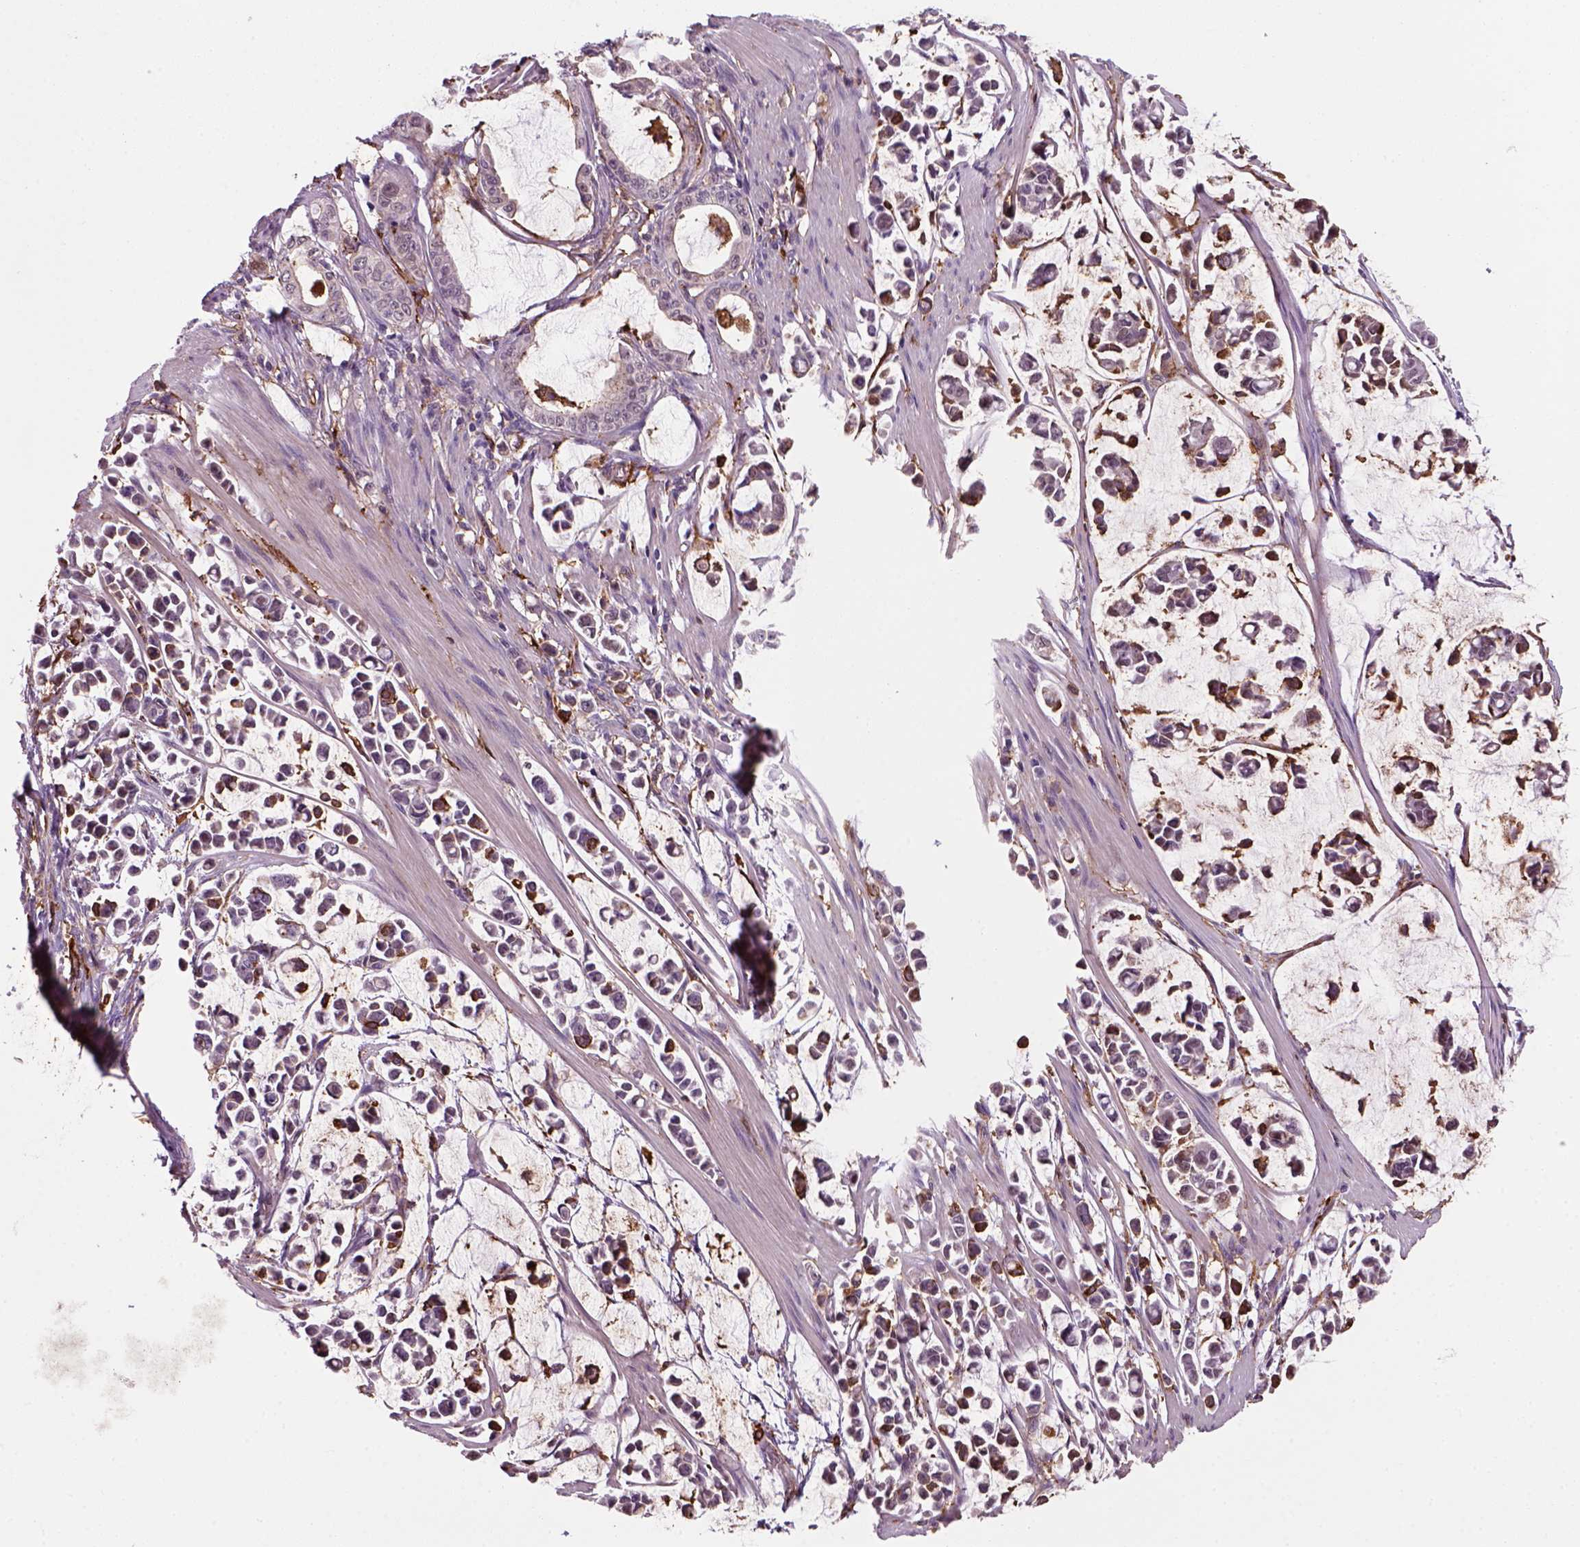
{"staining": {"intensity": "negative", "quantity": "none", "location": "none"}, "tissue": "stomach cancer", "cell_type": "Tumor cells", "image_type": "cancer", "snomed": [{"axis": "morphology", "description": "Adenocarcinoma, NOS"}, {"axis": "topography", "description": "Stomach"}], "caption": "Stomach cancer (adenocarcinoma) was stained to show a protein in brown. There is no significant expression in tumor cells. (Stains: DAB (3,3'-diaminobenzidine) immunohistochemistry (IHC) with hematoxylin counter stain, Microscopy: brightfield microscopy at high magnification).", "gene": "MARCKS", "patient": {"sex": "male", "age": 82}}